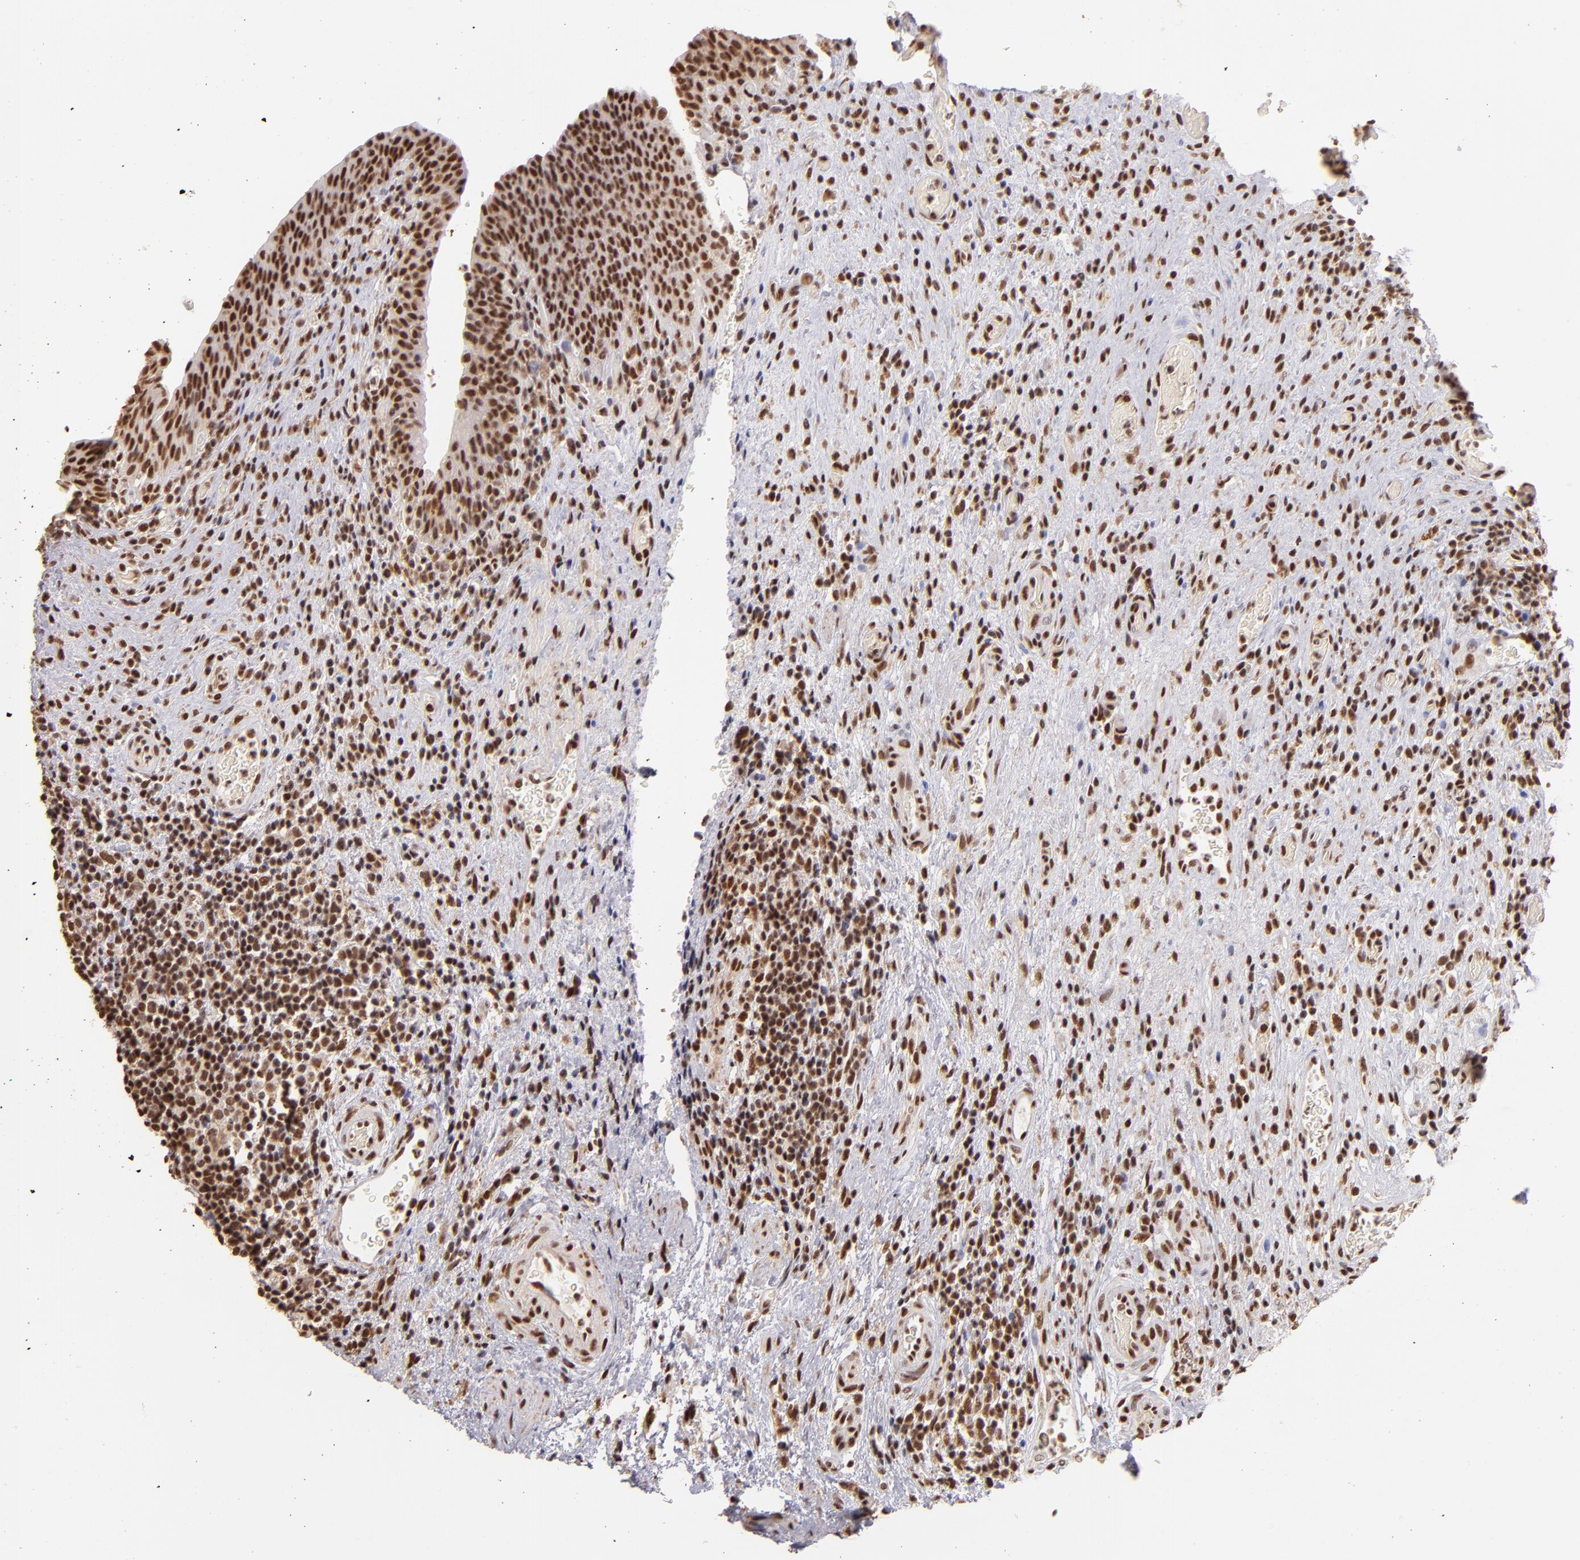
{"staining": {"intensity": "moderate", "quantity": ">75%", "location": "nuclear"}, "tissue": "urinary bladder", "cell_type": "Urothelial cells", "image_type": "normal", "snomed": [{"axis": "morphology", "description": "Normal tissue, NOS"}, {"axis": "morphology", "description": "Urothelial carcinoma, High grade"}, {"axis": "topography", "description": "Urinary bladder"}], "caption": "Protein analysis of unremarkable urinary bladder exhibits moderate nuclear positivity in about >75% of urothelial cells.", "gene": "SP1", "patient": {"sex": "male", "age": 51}}